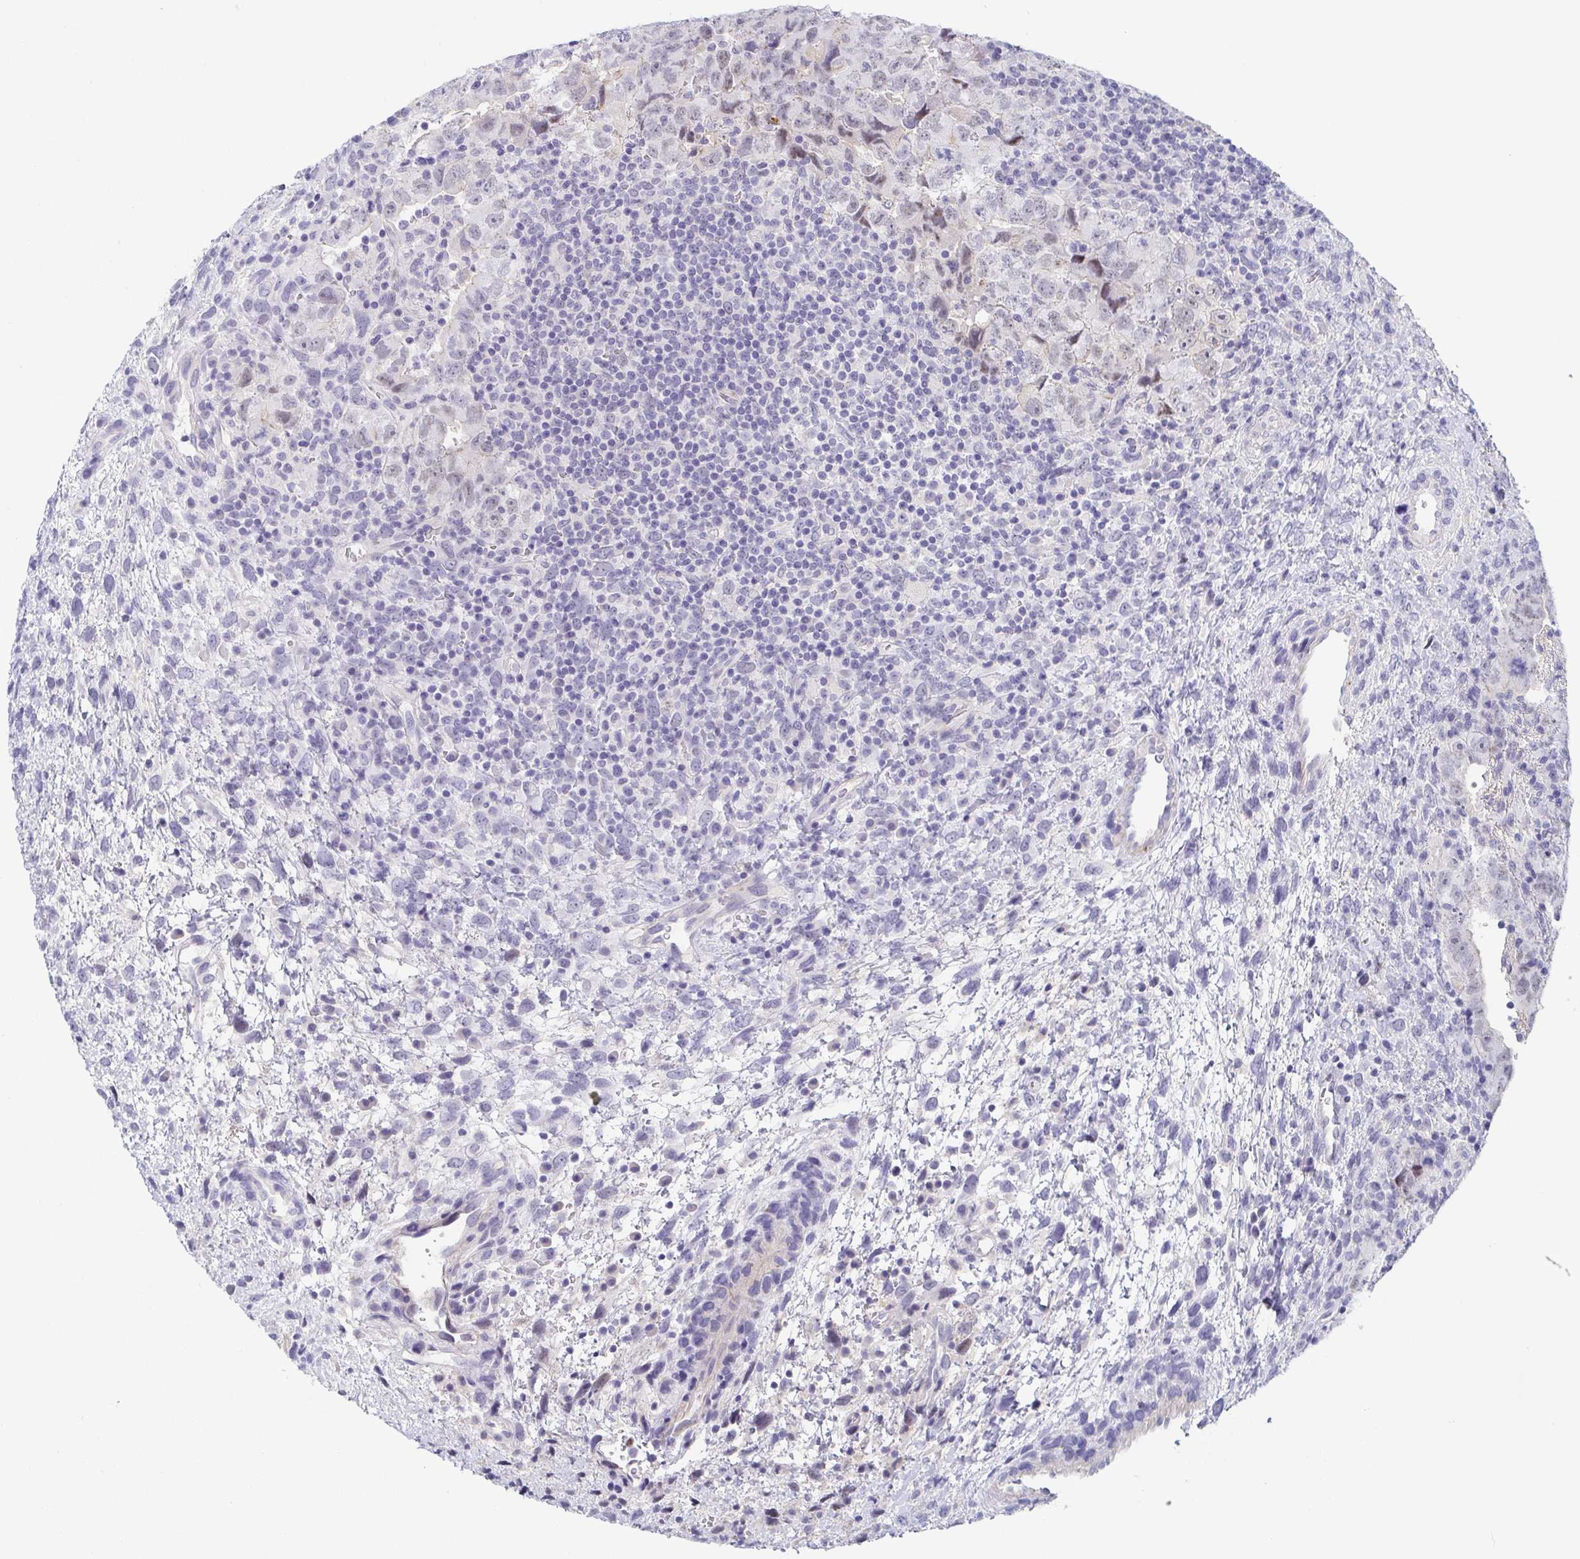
{"staining": {"intensity": "negative", "quantity": "none", "location": "none"}, "tissue": "testis cancer", "cell_type": "Tumor cells", "image_type": "cancer", "snomed": [{"axis": "morphology", "description": "Carcinoma, Embryonal, NOS"}, {"axis": "topography", "description": "Testis"}], "caption": "A photomicrograph of testis embryonal carcinoma stained for a protein shows no brown staining in tumor cells.", "gene": "RHOV", "patient": {"sex": "male", "age": 24}}